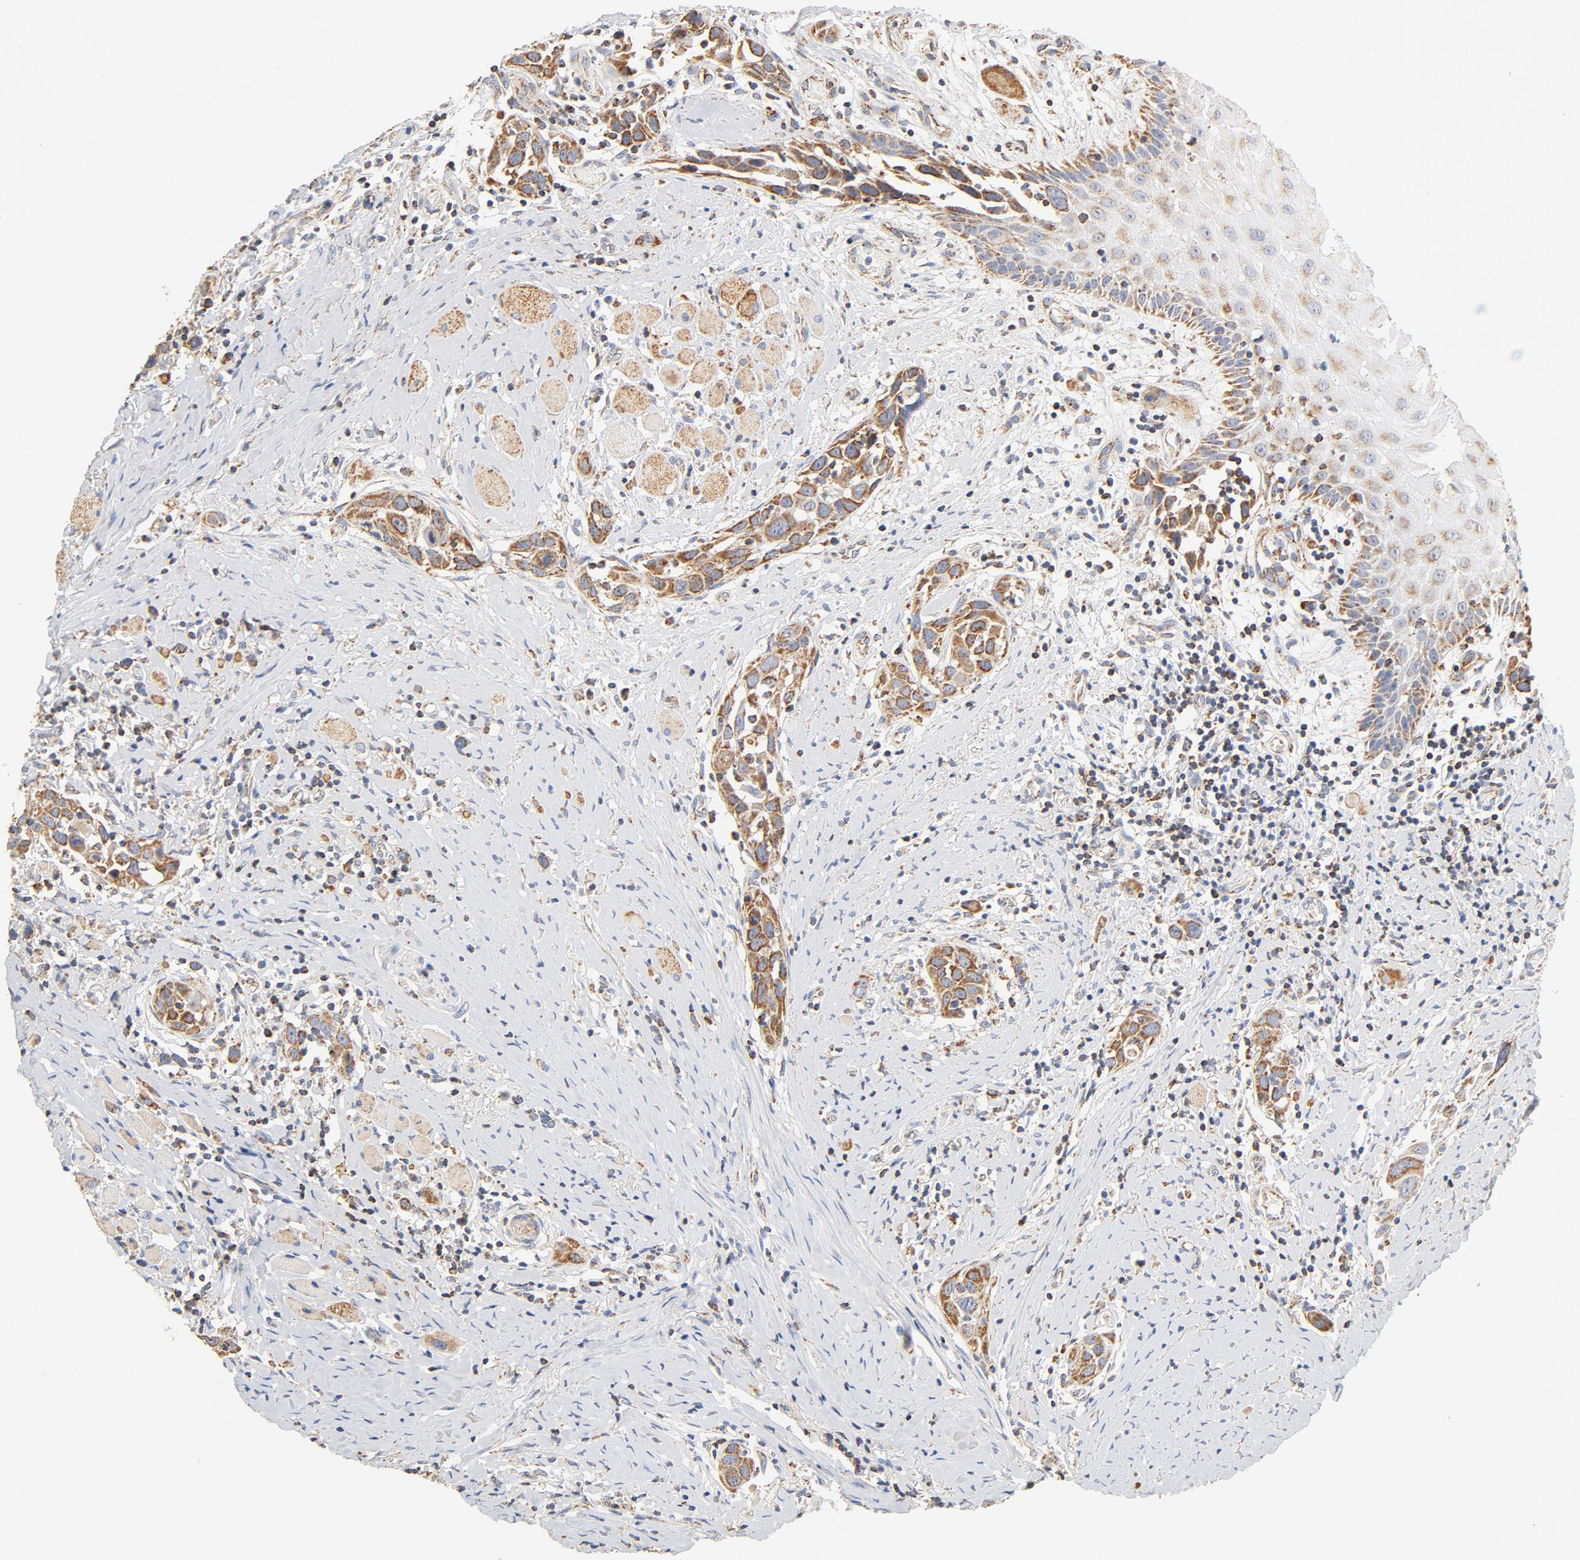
{"staining": {"intensity": "moderate", "quantity": ">75%", "location": "cytoplasmic/membranous"}, "tissue": "head and neck cancer", "cell_type": "Tumor cells", "image_type": "cancer", "snomed": [{"axis": "morphology", "description": "Squamous cell carcinoma, NOS"}, {"axis": "topography", "description": "Oral tissue"}, {"axis": "topography", "description": "Head-Neck"}], "caption": "This histopathology image exhibits immunohistochemistry (IHC) staining of head and neck cancer (squamous cell carcinoma), with medium moderate cytoplasmic/membranous expression in approximately >75% of tumor cells.", "gene": "COX4I1", "patient": {"sex": "female", "age": 50}}